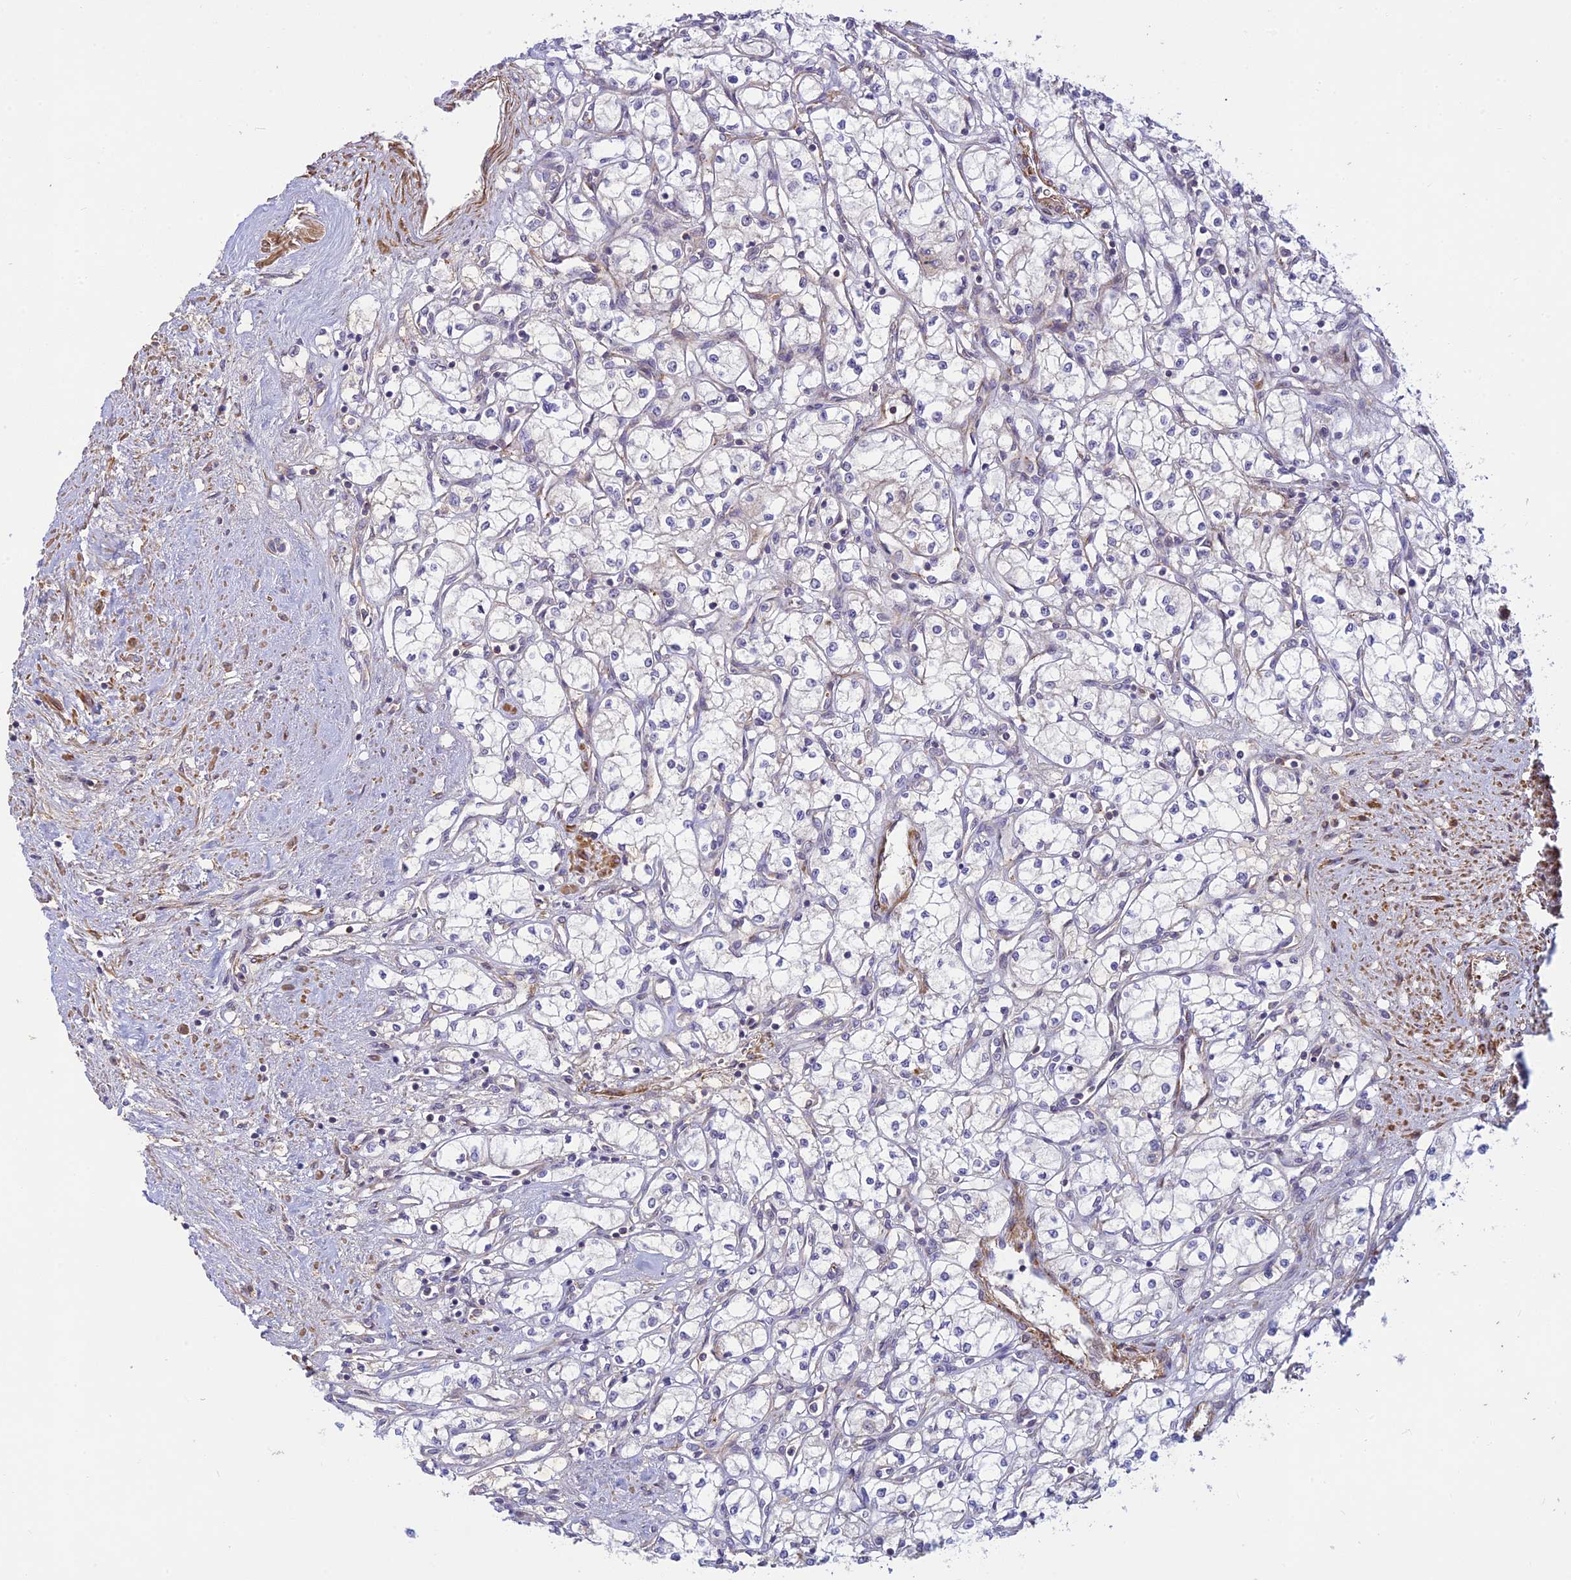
{"staining": {"intensity": "negative", "quantity": "none", "location": "none"}, "tissue": "renal cancer", "cell_type": "Tumor cells", "image_type": "cancer", "snomed": [{"axis": "morphology", "description": "Adenocarcinoma, NOS"}, {"axis": "topography", "description": "Kidney"}], "caption": "A histopathology image of human renal adenocarcinoma is negative for staining in tumor cells. The staining was performed using DAB to visualize the protein expression in brown, while the nuclei were stained in blue with hematoxylin (Magnification: 20x).", "gene": "FBXW4", "patient": {"sex": "male", "age": 59}}